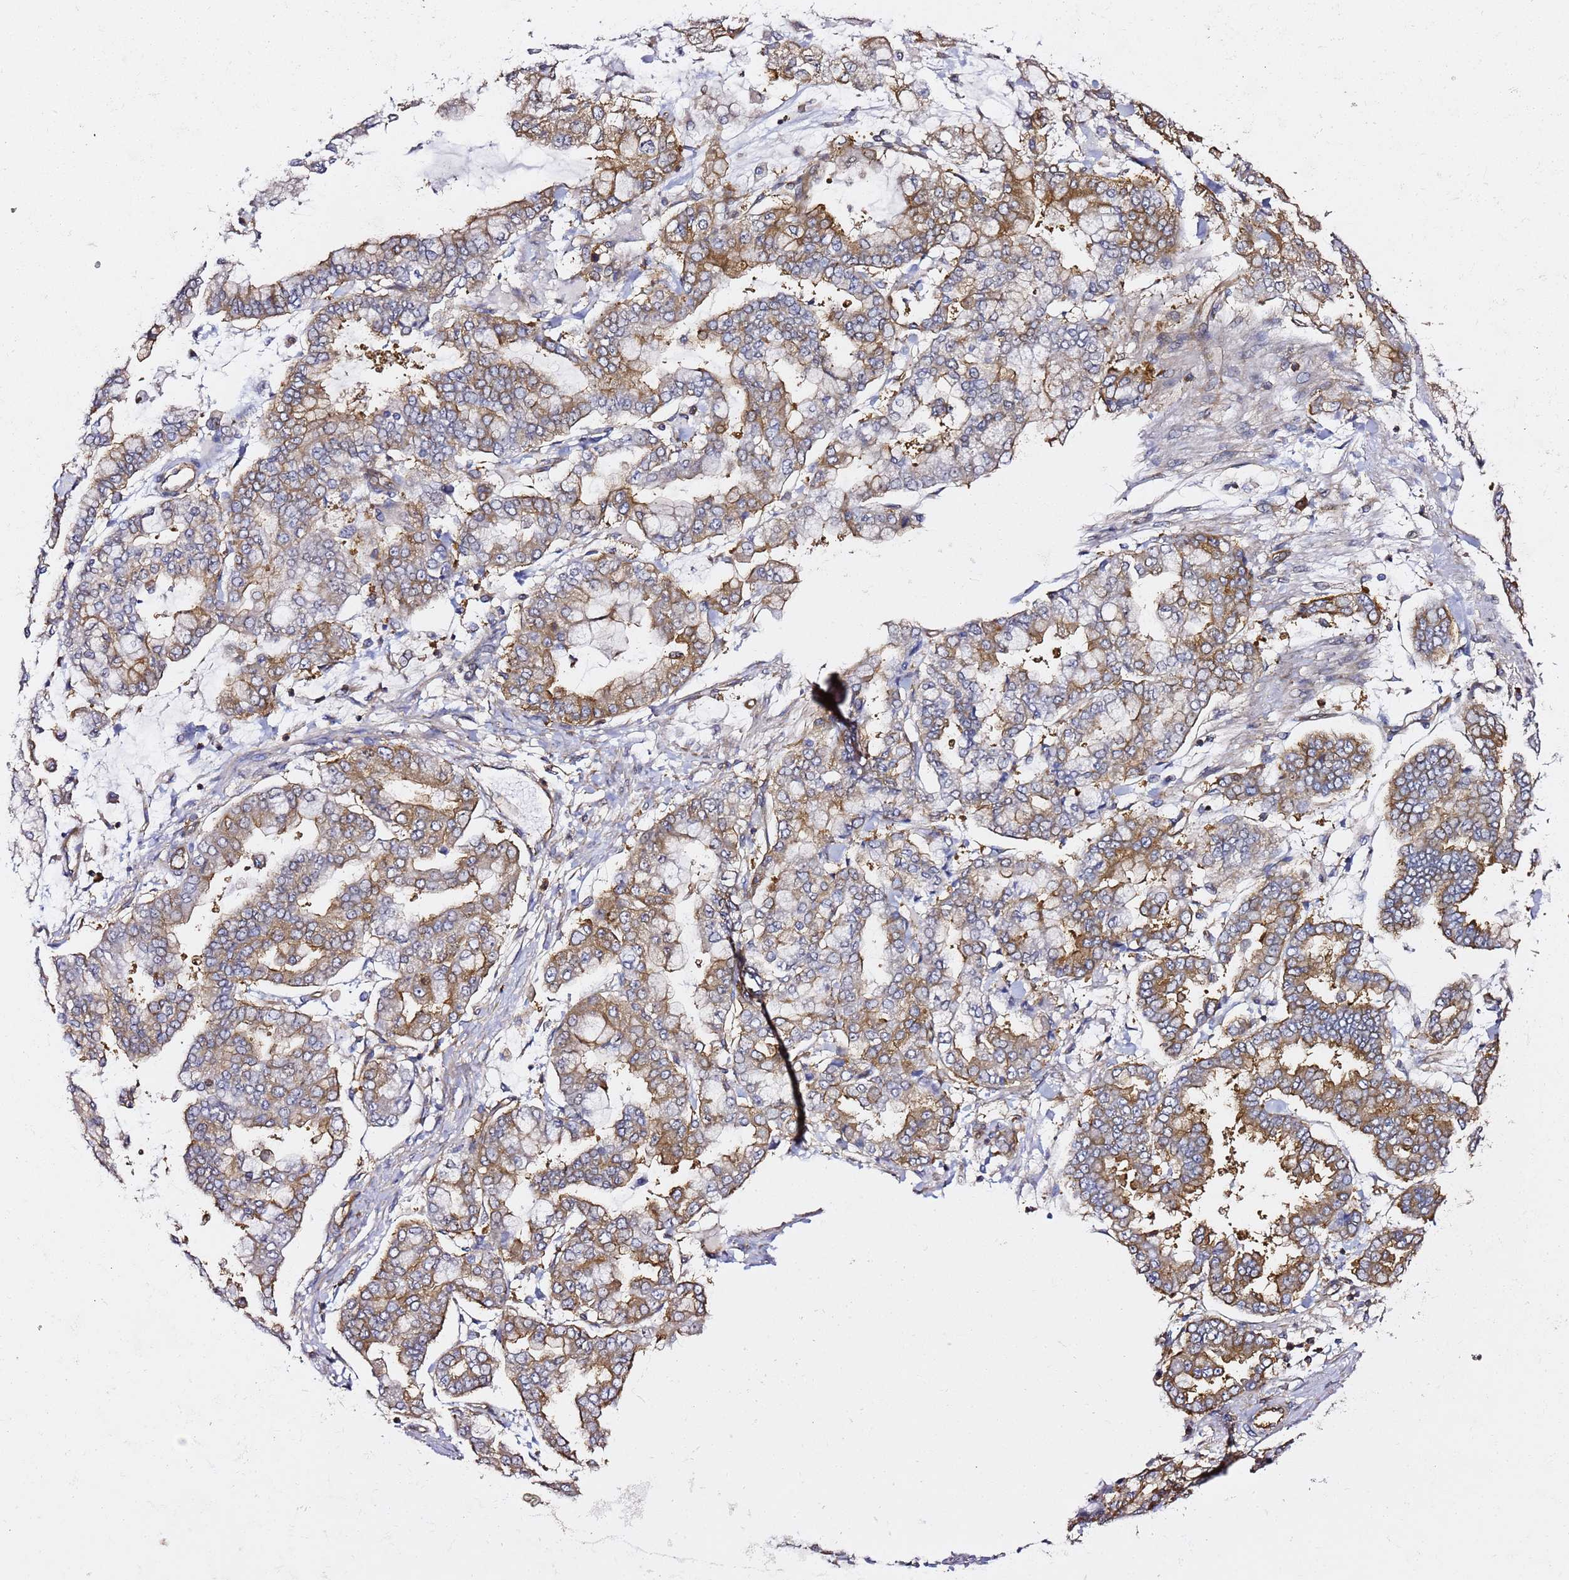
{"staining": {"intensity": "moderate", "quantity": ">75%", "location": "cytoplasmic/membranous"}, "tissue": "stomach cancer", "cell_type": "Tumor cells", "image_type": "cancer", "snomed": [{"axis": "morphology", "description": "Normal tissue, NOS"}, {"axis": "morphology", "description": "Adenocarcinoma, NOS"}, {"axis": "topography", "description": "Stomach, upper"}, {"axis": "topography", "description": "Stomach"}], "caption": "About >75% of tumor cells in adenocarcinoma (stomach) demonstrate moderate cytoplasmic/membranous protein positivity as visualized by brown immunohistochemical staining.", "gene": "TPST1", "patient": {"sex": "male", "age": 76}}